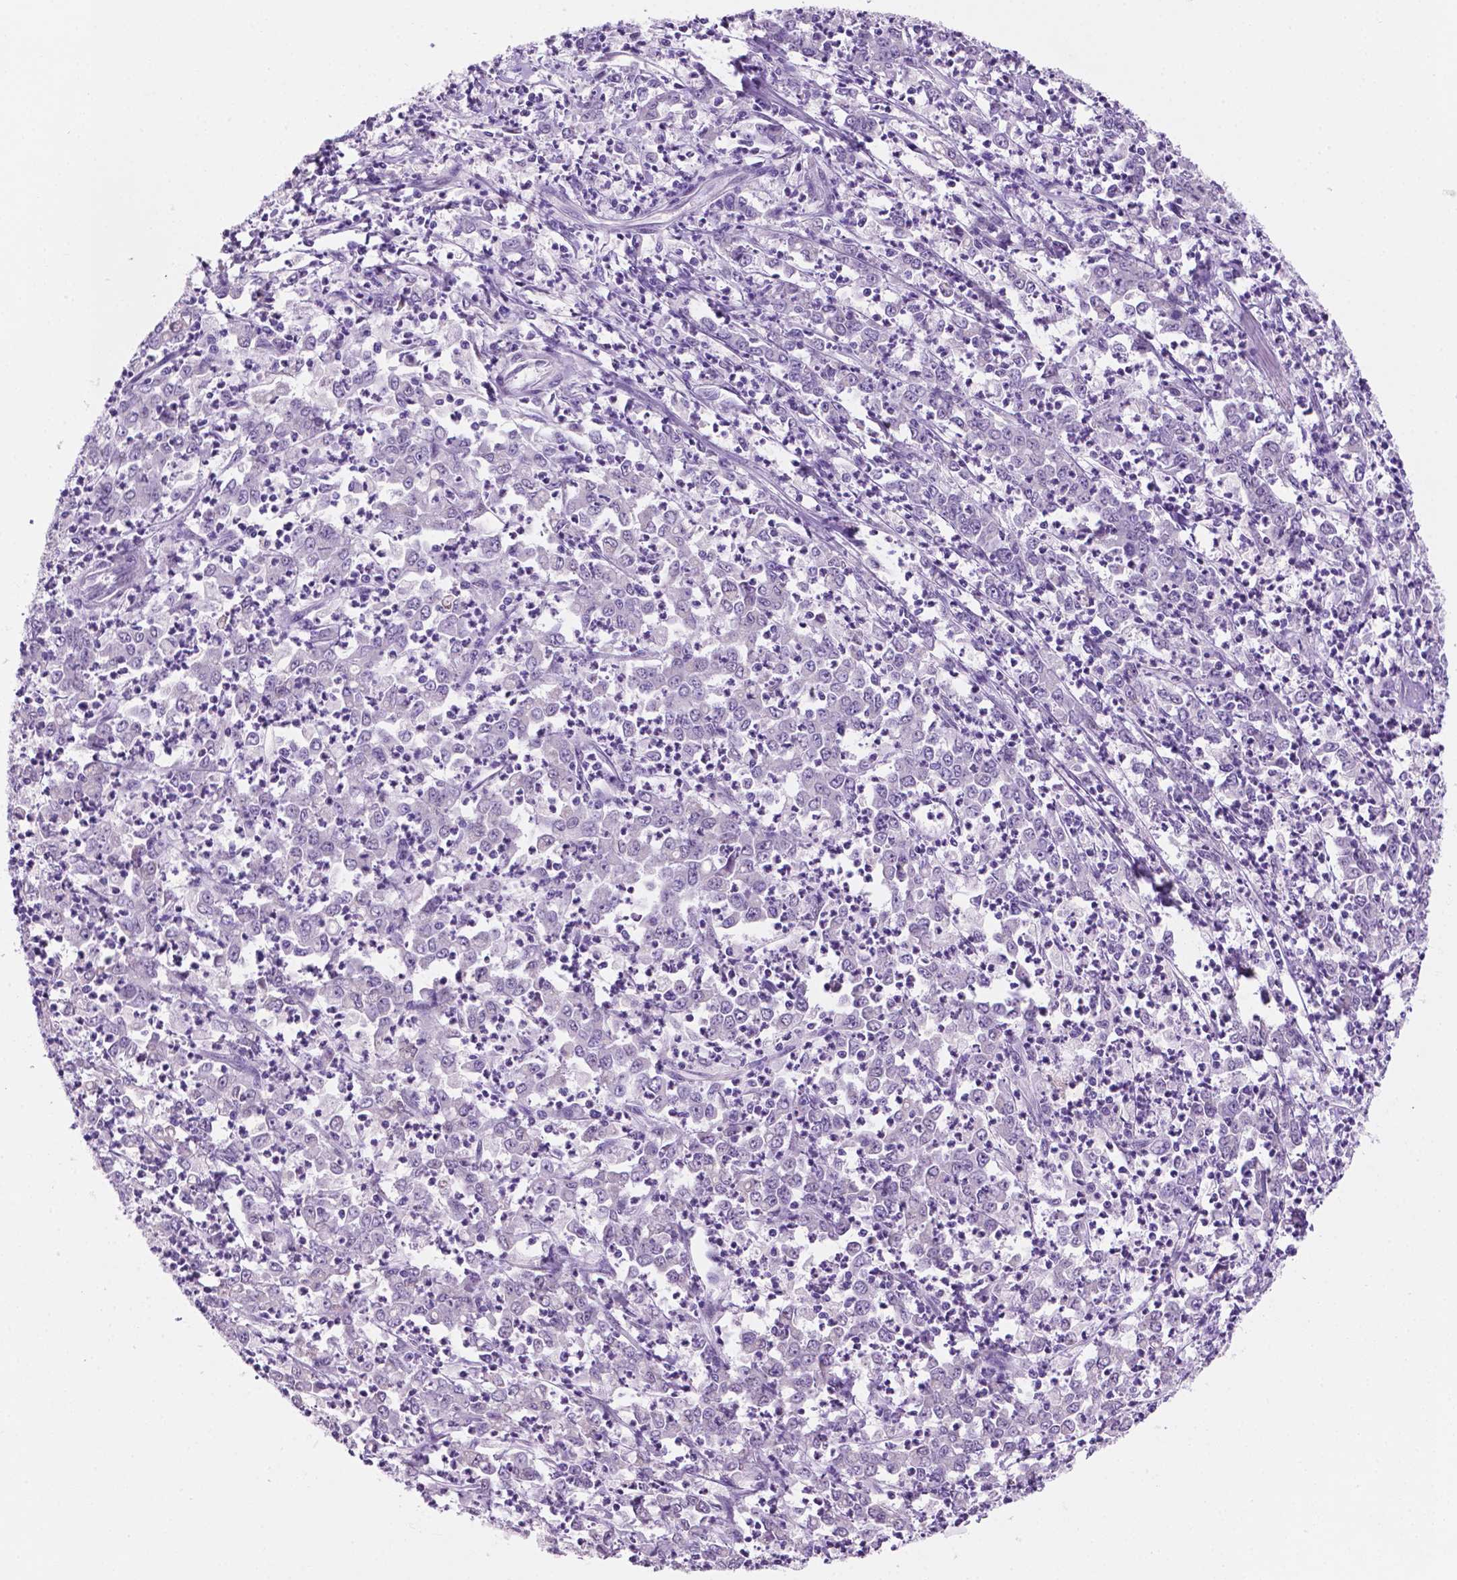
{"staining": {"intensity": "negative", "quantity": "none", "location": "none"}, "tissue": "stomach cancer", "cell_type": "Tumor cells", "image_type": "cancer", "snomed": [{"axis": "morphology", "description": "Adenocarcinoma, NOS"}, {"axis": "topography", "description": "Stomach, lower"}], "caption": "The image displays no staining of tumor cells in stomach cancer.", "gene": "C18orf21", "patient": {"sex": "female", "age": 71}}